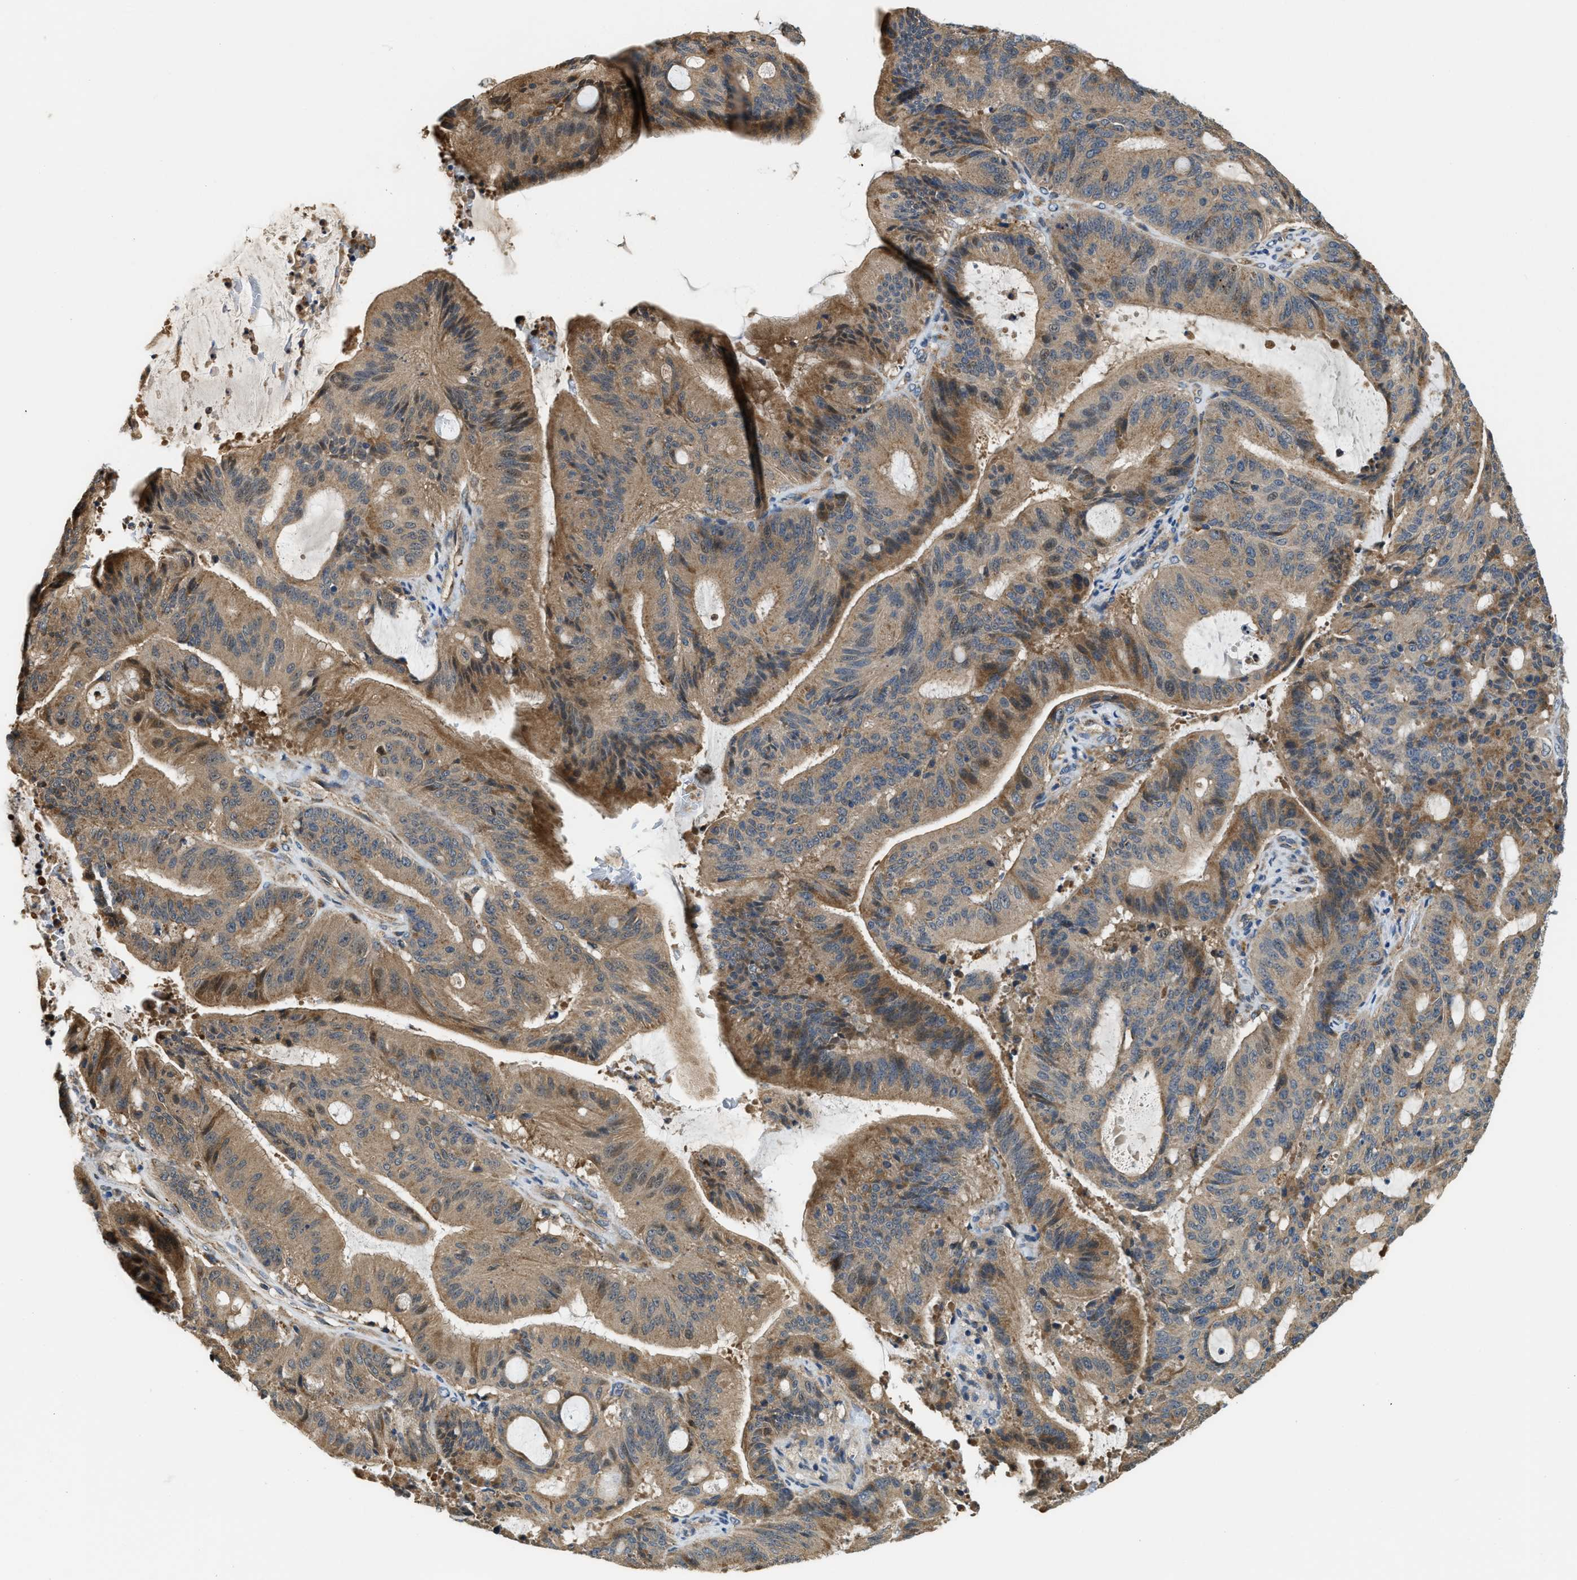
{"staining": {"intensity": "moderate", "quantity": ">75%", "location": "cytoplasmic/membranous"}, "tissue": "liver cancer", "cell_type": "Tumor cells", "image_type": "cancer", "snomed": [{"axis": "morphology", "description": "Normal tissue, NOS"}, {"axis": "morphology", "description": "Cholangiocarcinoma"}, {"axis": "topography", "description": "Liver"}, {"axis": "topography", "description": "Peripheral nerve tissue"}], "caption": "Immunohistochemistry (IHC) (DAB) staining of human liver cancer (cholangiocarcinoma) shows moderate cytoplasmic/membranous protein staining in about >75% of tumor cells.", "gene": "STARD3NL", "patient": {"sex": "female", "age": 73}}